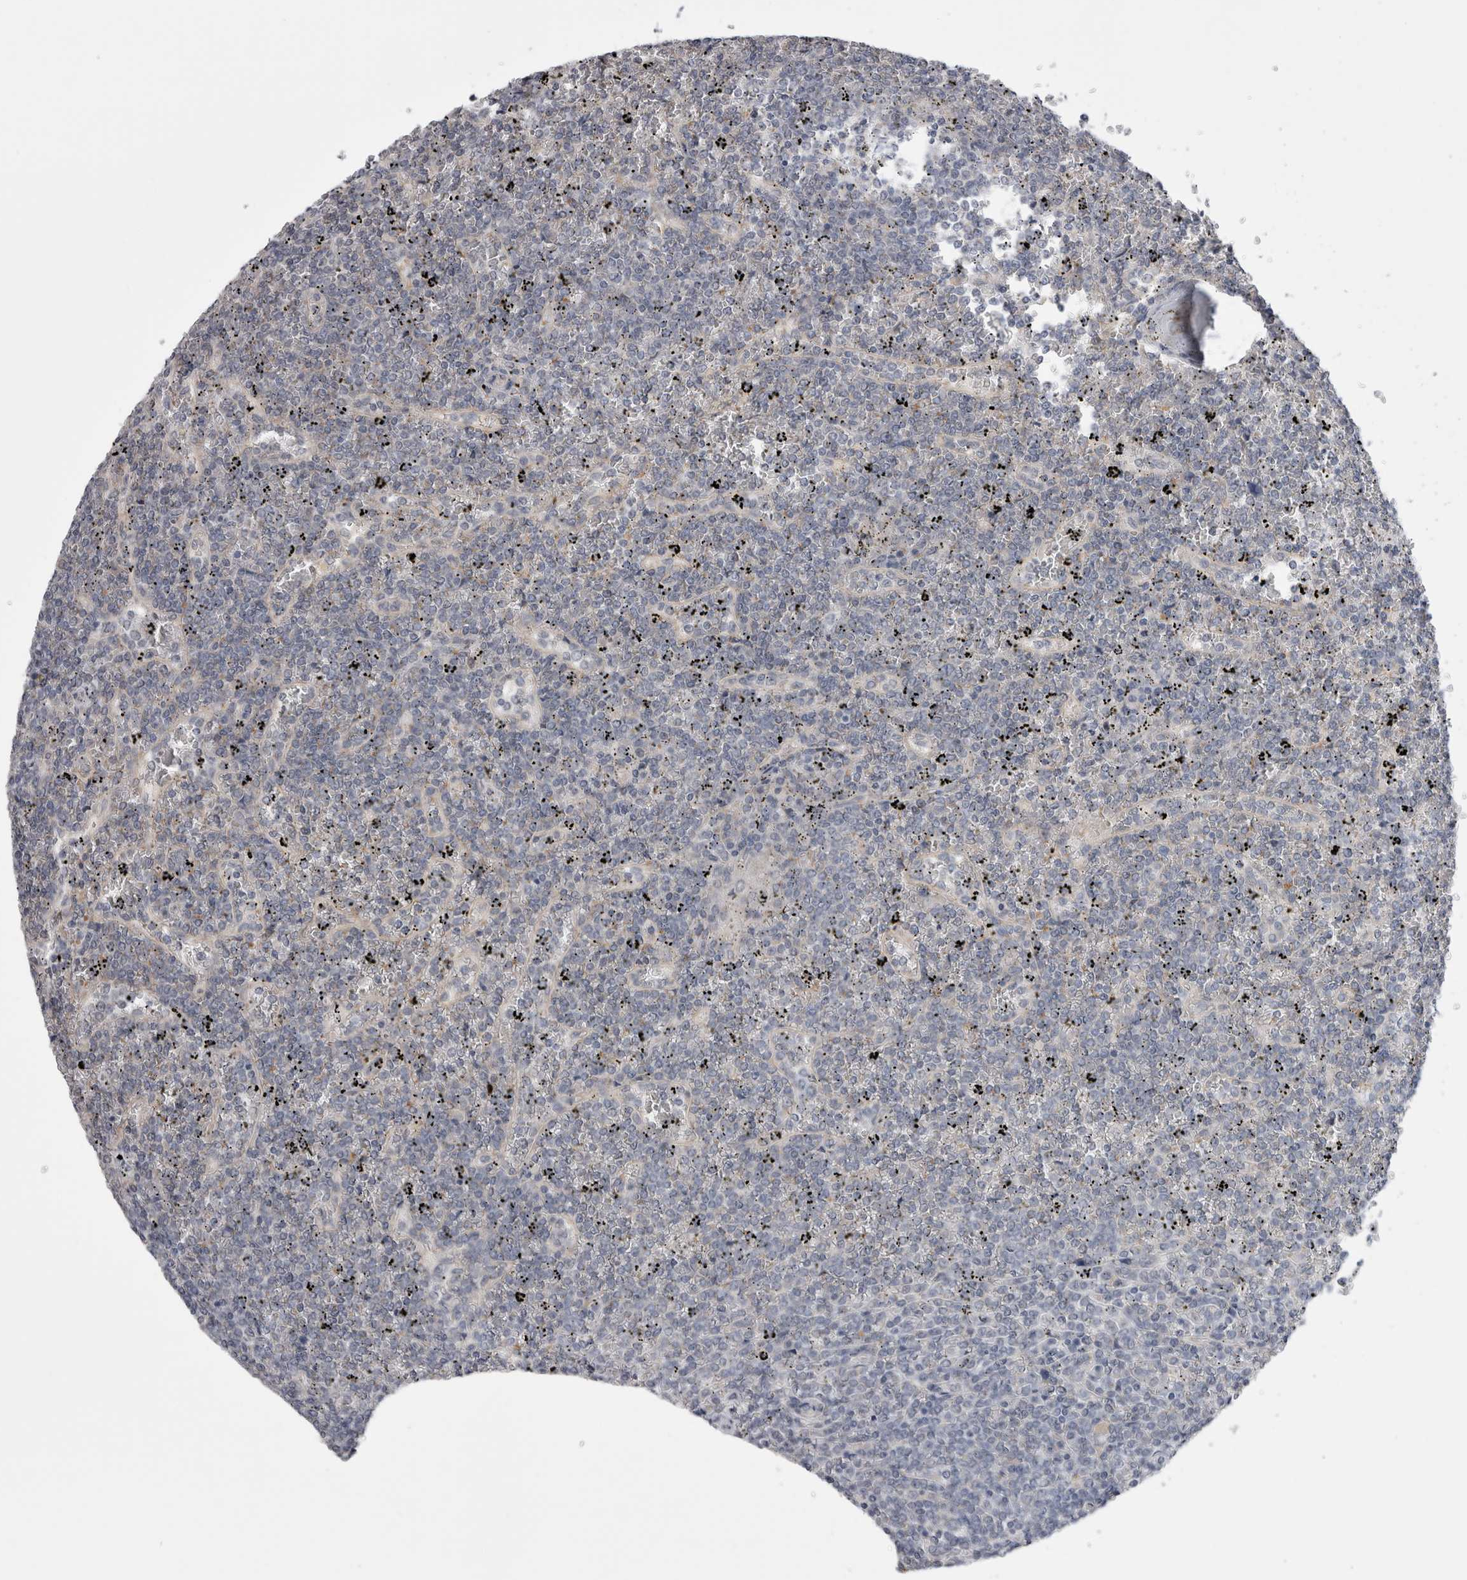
{"staining": {"intensity": "negative", "quantity": "none", "location": "none"}, "tissue": "lymphoma", "cell_type": "Tumor cells", "image_type": "cancer", "snomed": [{"axis": "morphology", "description": "Malignant lymphoma, non-Hodgkin's type, Low grade"}, {"axis": "topography", "description": "Spleen"}], "caption": "IHC photomicrograph of neoplastic tissue: lymphoma stained with DAB reveals no significant protein staining in tumor cells.", "gene": "ARHGAP29", "patient": {"sex": "female", "age": 19}}